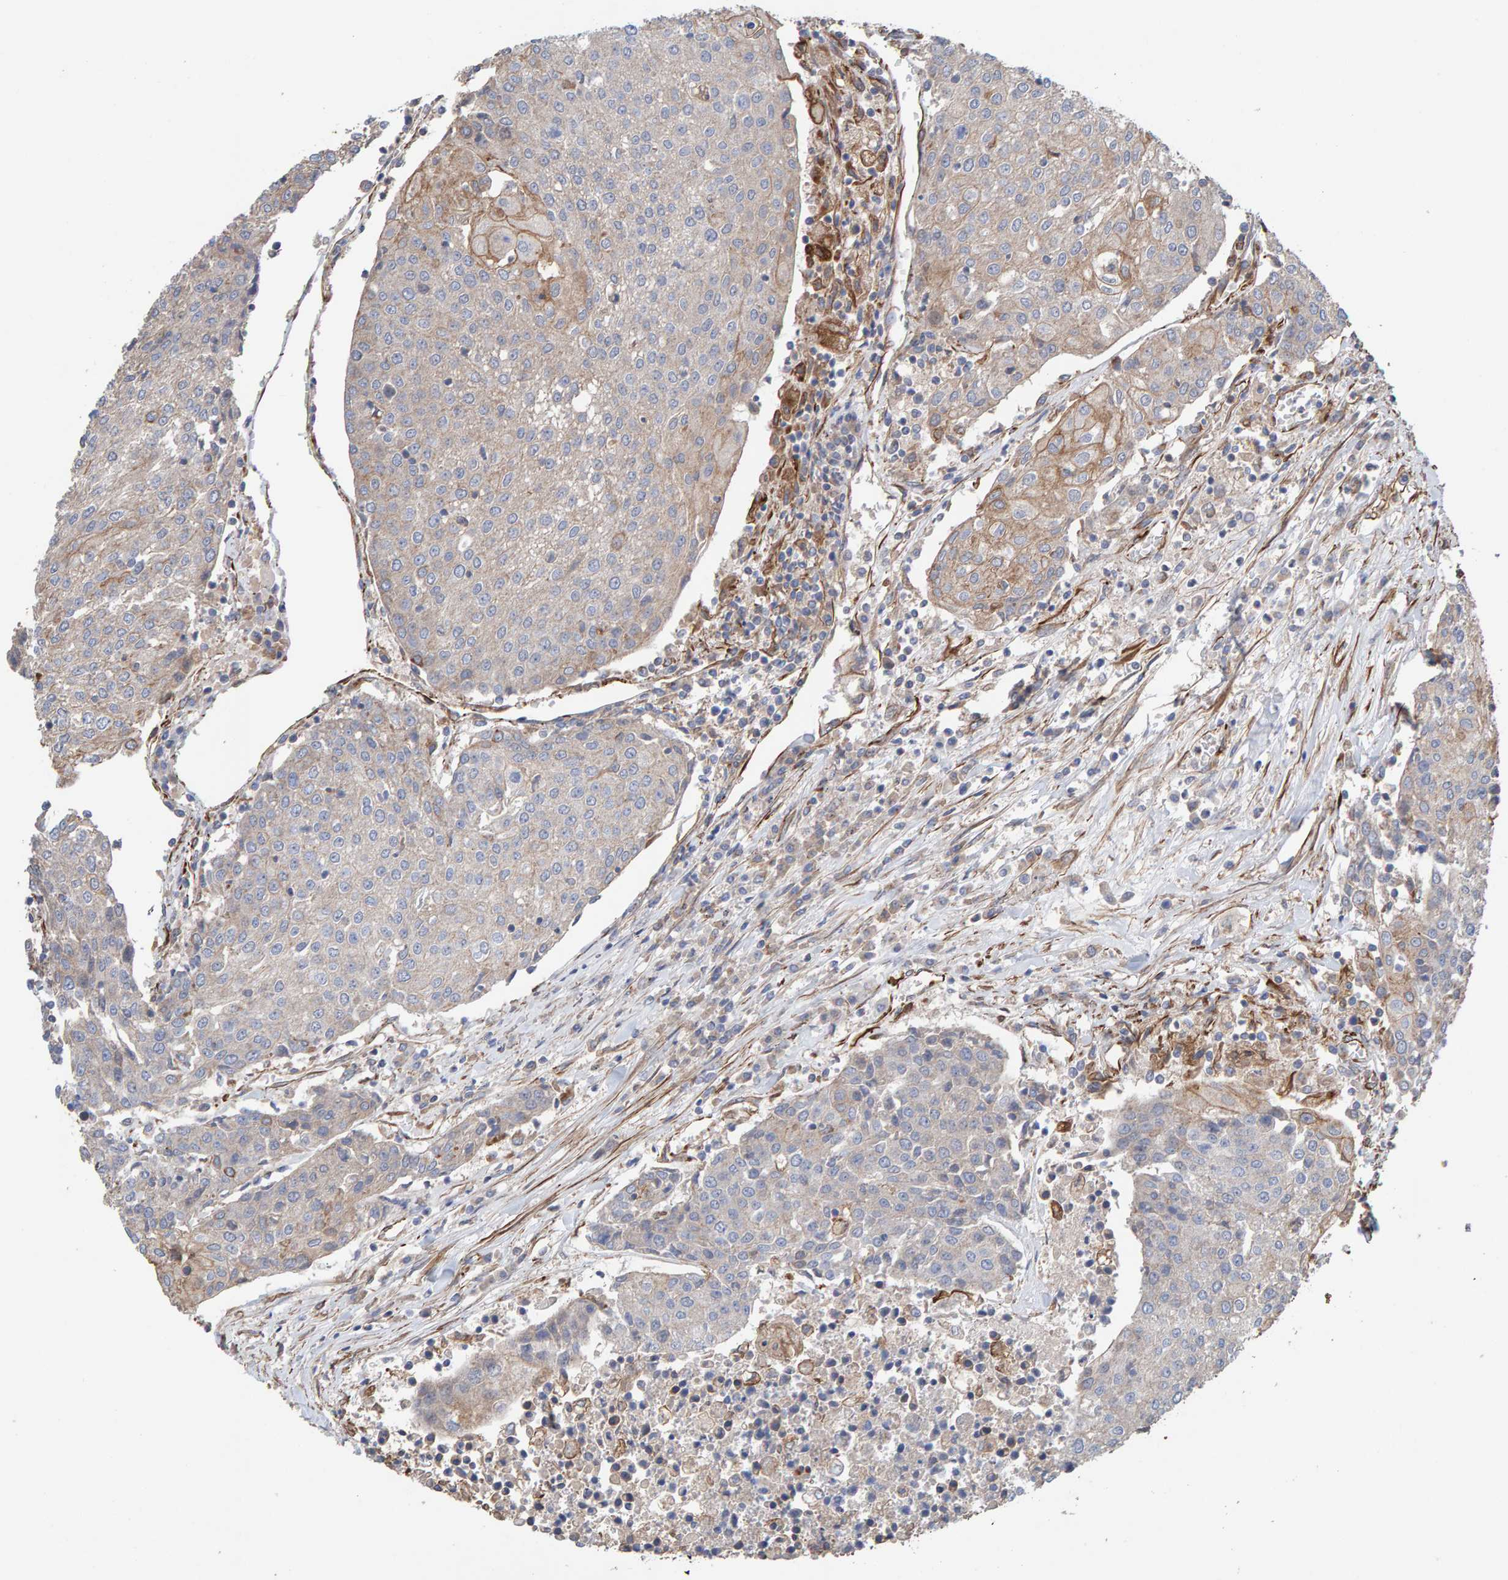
{"staining": {"intensity": "weak", "quantity": "<25%", "location": "cytoplasmic/membranous"}, "tissue": "urothelial cancer", "cell_type": "Tumor cells", "image_type": "cancer", "snomed": [{"axis": "morphology", "description": "Urothelial carcinoma, High grade"}, {"axis": "topography", "description": "Urinary bladder"}], "caption": "Human urothelial cancer stained for a protein using immunohistochemistry shows no positivity in tumor cells.", "gene": "ZNF347", "patient": {"sex": "female", "age": 85}}